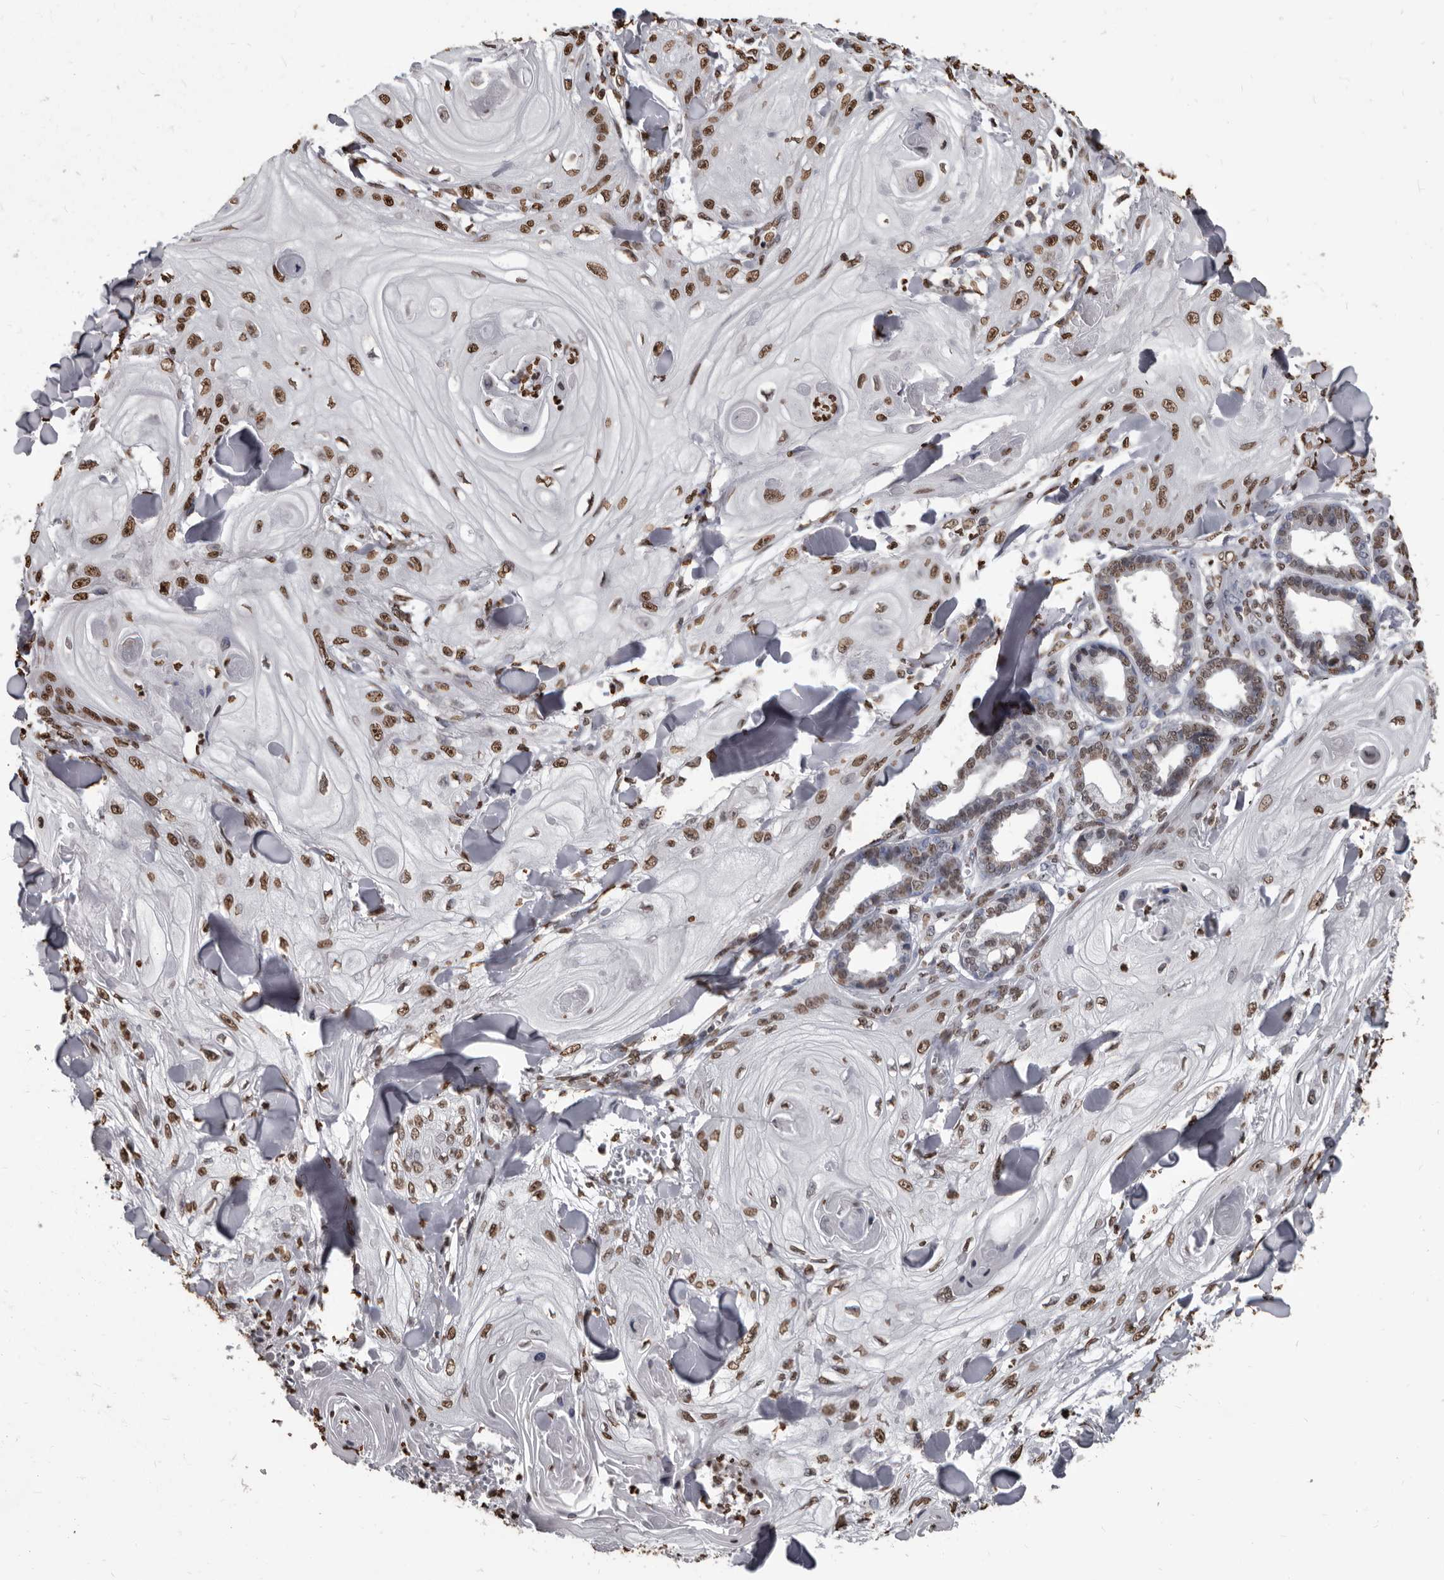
{"staining": {"intensity": "strong", "quantity": ">75%", "location": "nuclear"}, "tissue": "skin cancer", "cell_type": "Tumor cells", "image_type": "cancer", "snomed": [{"axis": "morphology", "description": "Squamous cell carcinoma, NOS"}, {"axis": "topography", "description": "Skin"}], "caption": "Immunohistochemical staining of human squamous cell carcinoma (skin) demonstrates high levels of strong nuclear positivity in about >75% of tumor cells.", "gene": "AHR", "patient": {"sex": "male", "age": 74}}